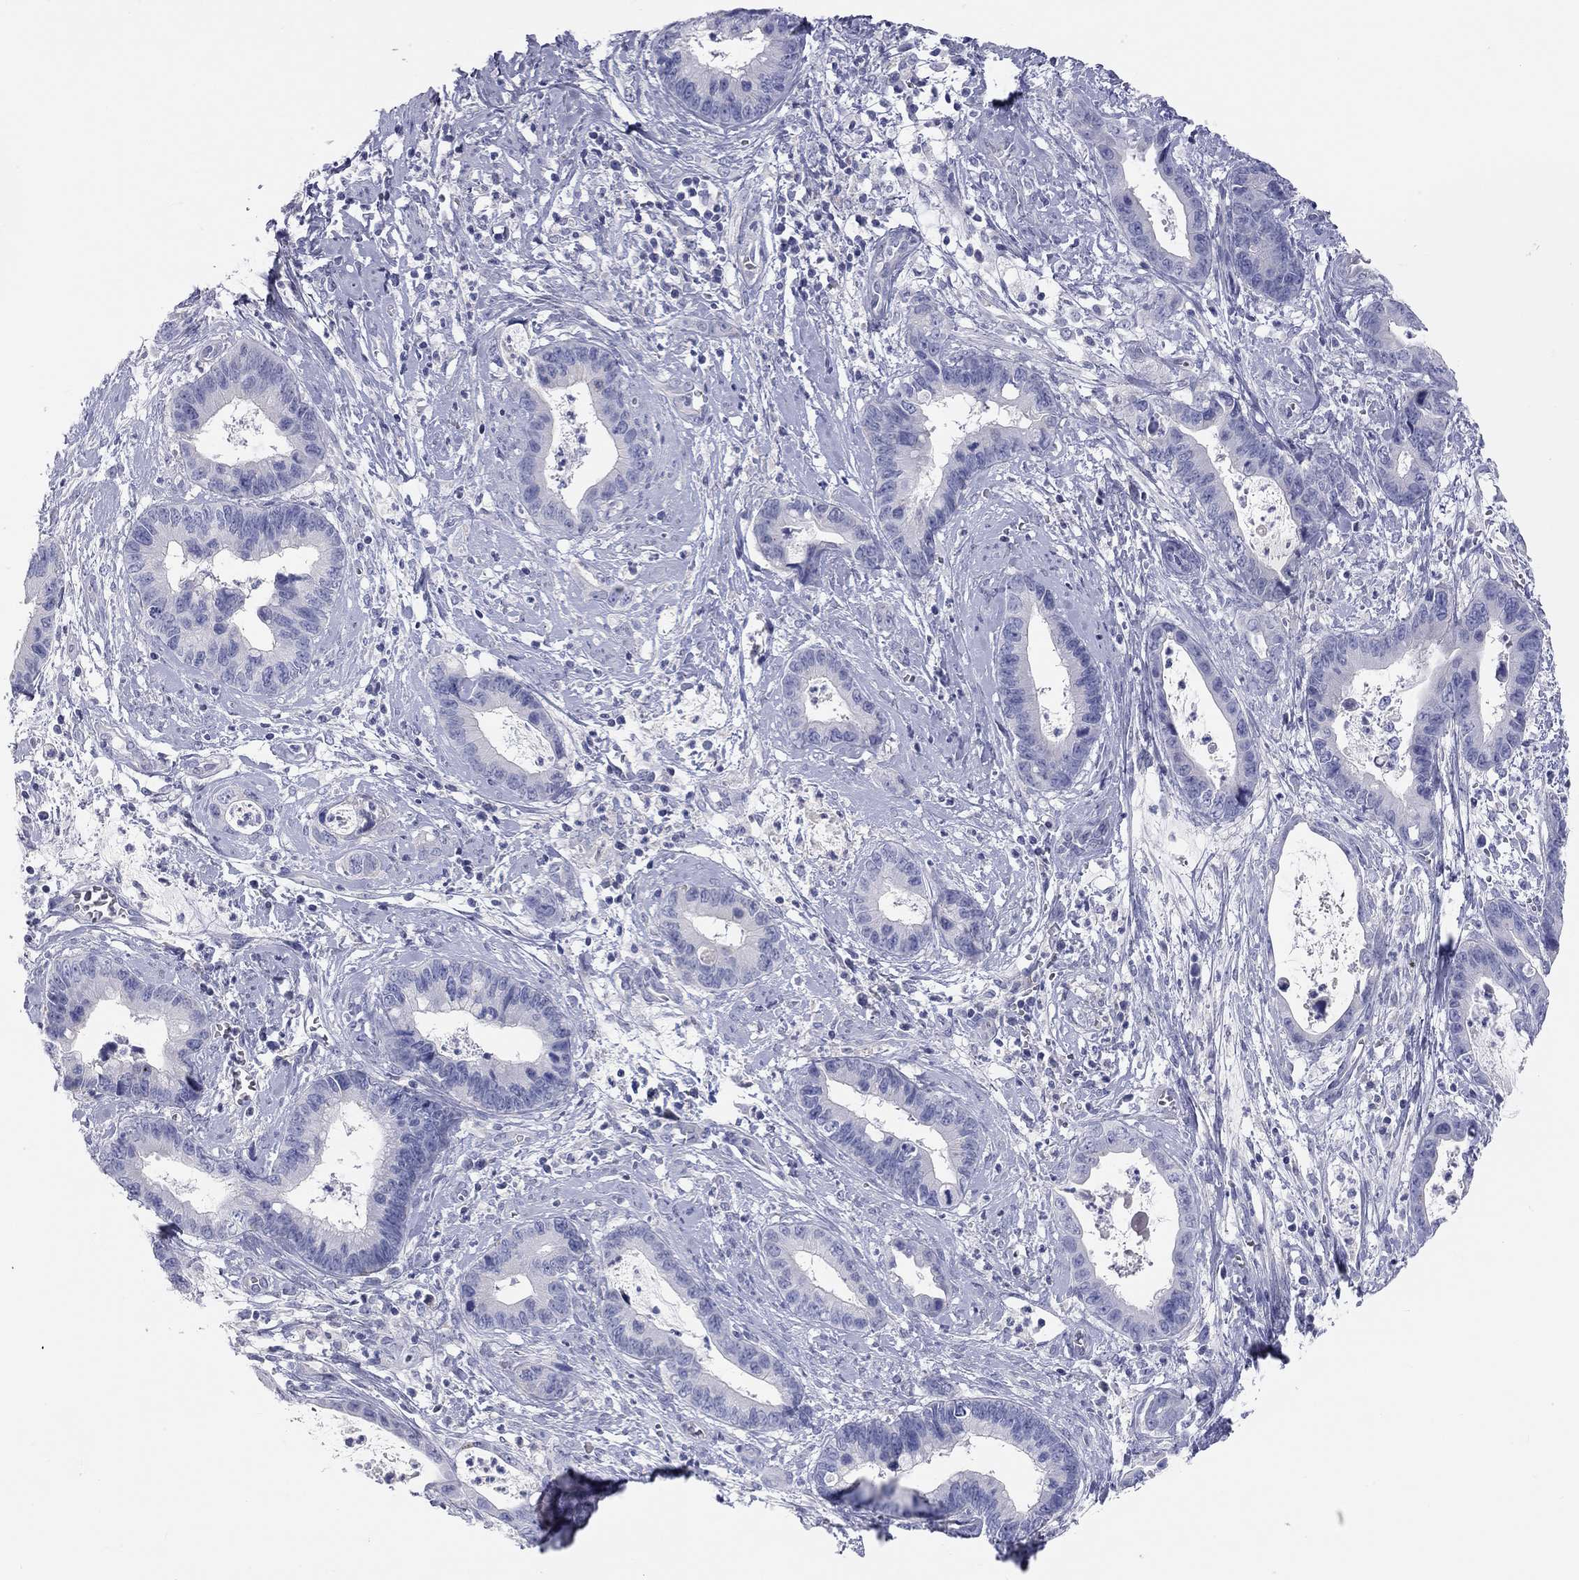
{"staining": {"intensity": "negative", "quantity": "none", "location": "none"}, "tissue": "cervical cancer", "cell_type": "Tumor cells", "image_type": "cancer", "snomed": [{"axis": "morphology", "description": "Adenocarcinoma, NOS"}, {"axis": "topography", "description": "Cervix"}], "caption": "This is an immunohistochemistry (IHC) photomicrograph of cervical adenocarcinoma. There is no staining in tumor cells.", "gene": "ST7L", "patient": {"sex": "female", "age": 44}}